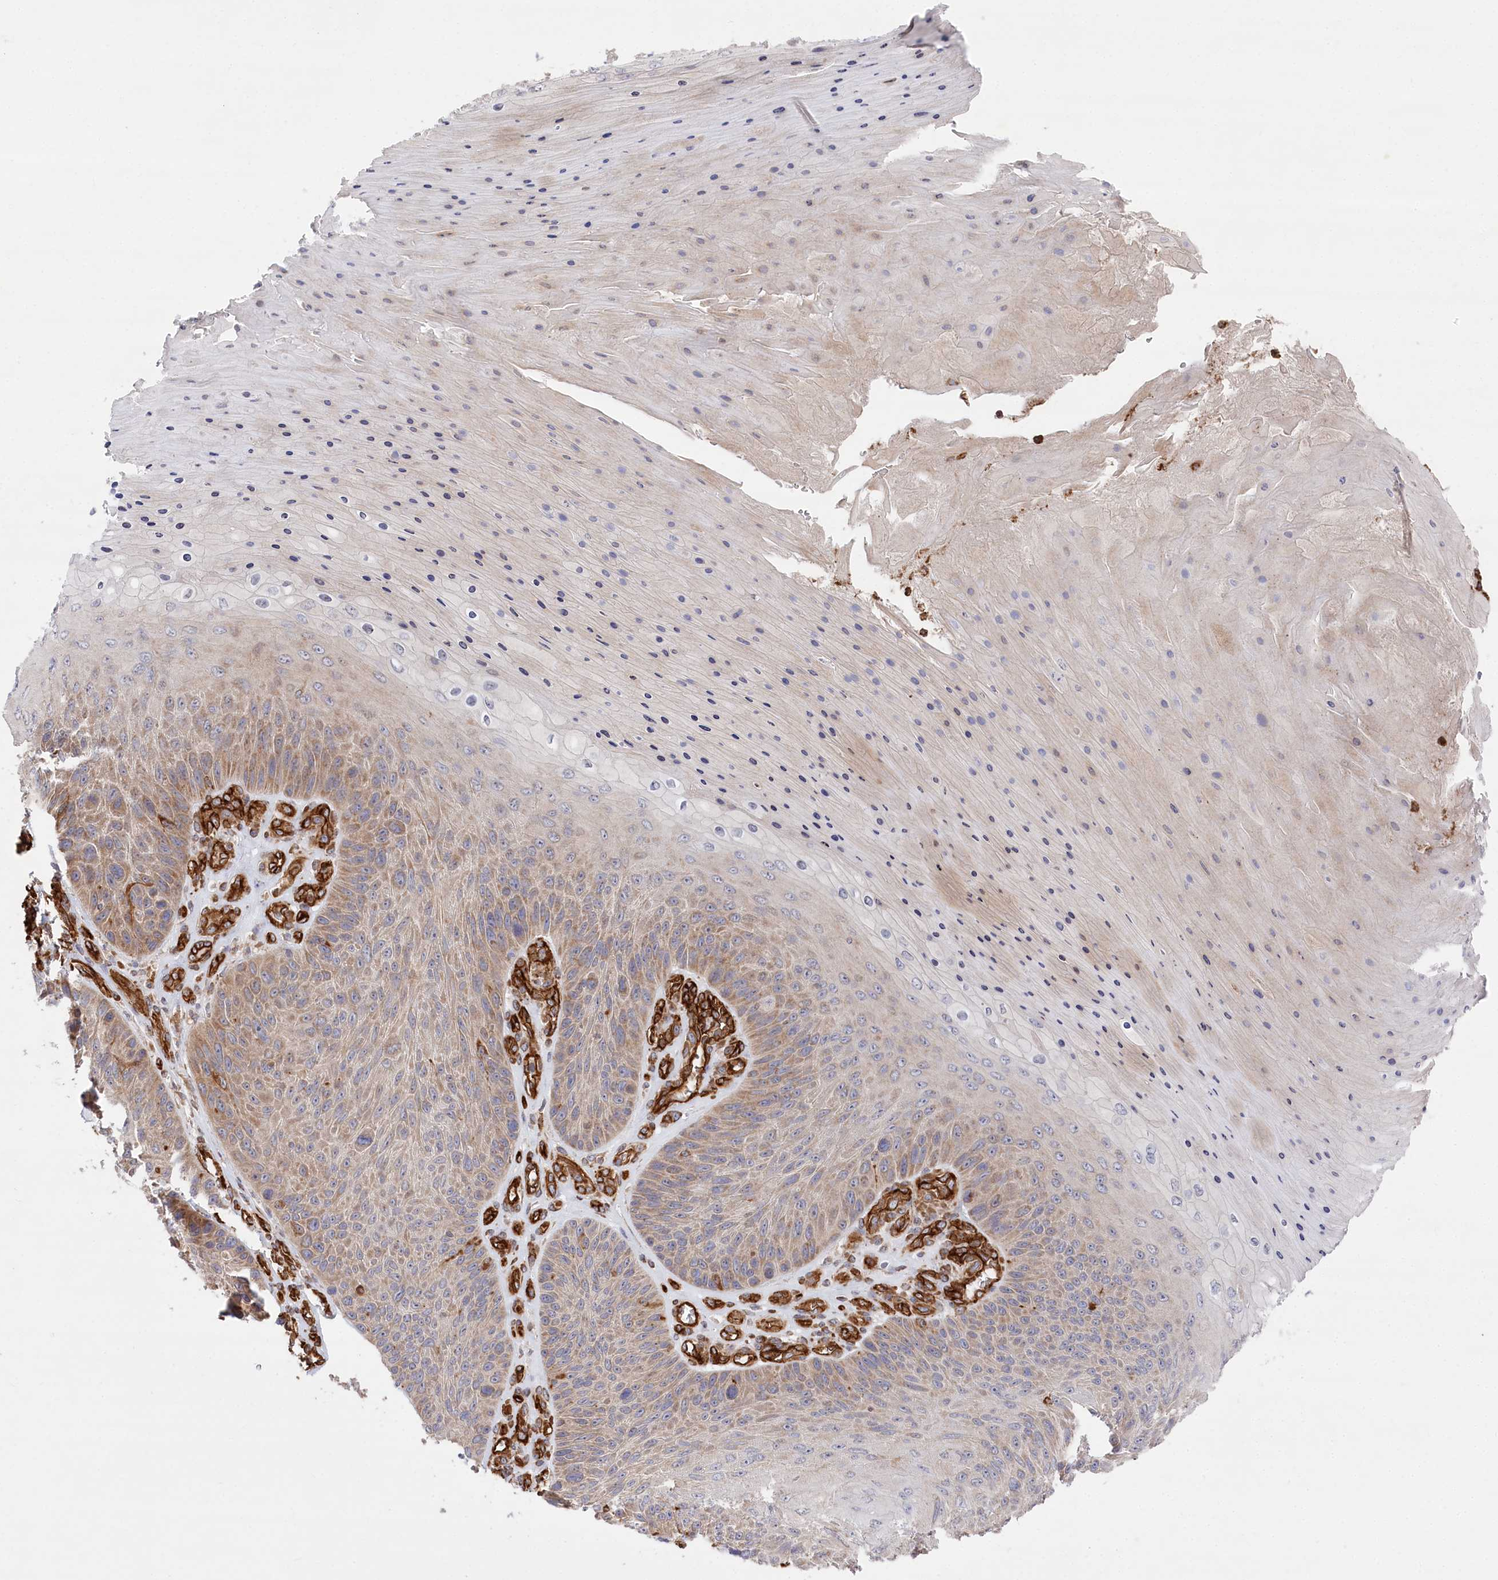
{"staining": {"intensity": "moderate", "quantity": "25%-75%", "location": "cytoplasmic/membranous"}, "tissue": "skin cancer", "cell_type": "Tumor cells", "image_type": "cancer", "snomed": [{"axis": "morphology", "description": "Squamous cell carcinoma, NOS"}, {"axis": "topography", "description": "Skin"}], "caption": "Squamous cell carcinoma (skin) was stained to show a protein in brown. There is medium levels of moderate cytoplasmic/membranous staining in about 25%-75% of tumor cells.", "gene": "MTPAP", "patient": {"sex": "female", "age": 88}}